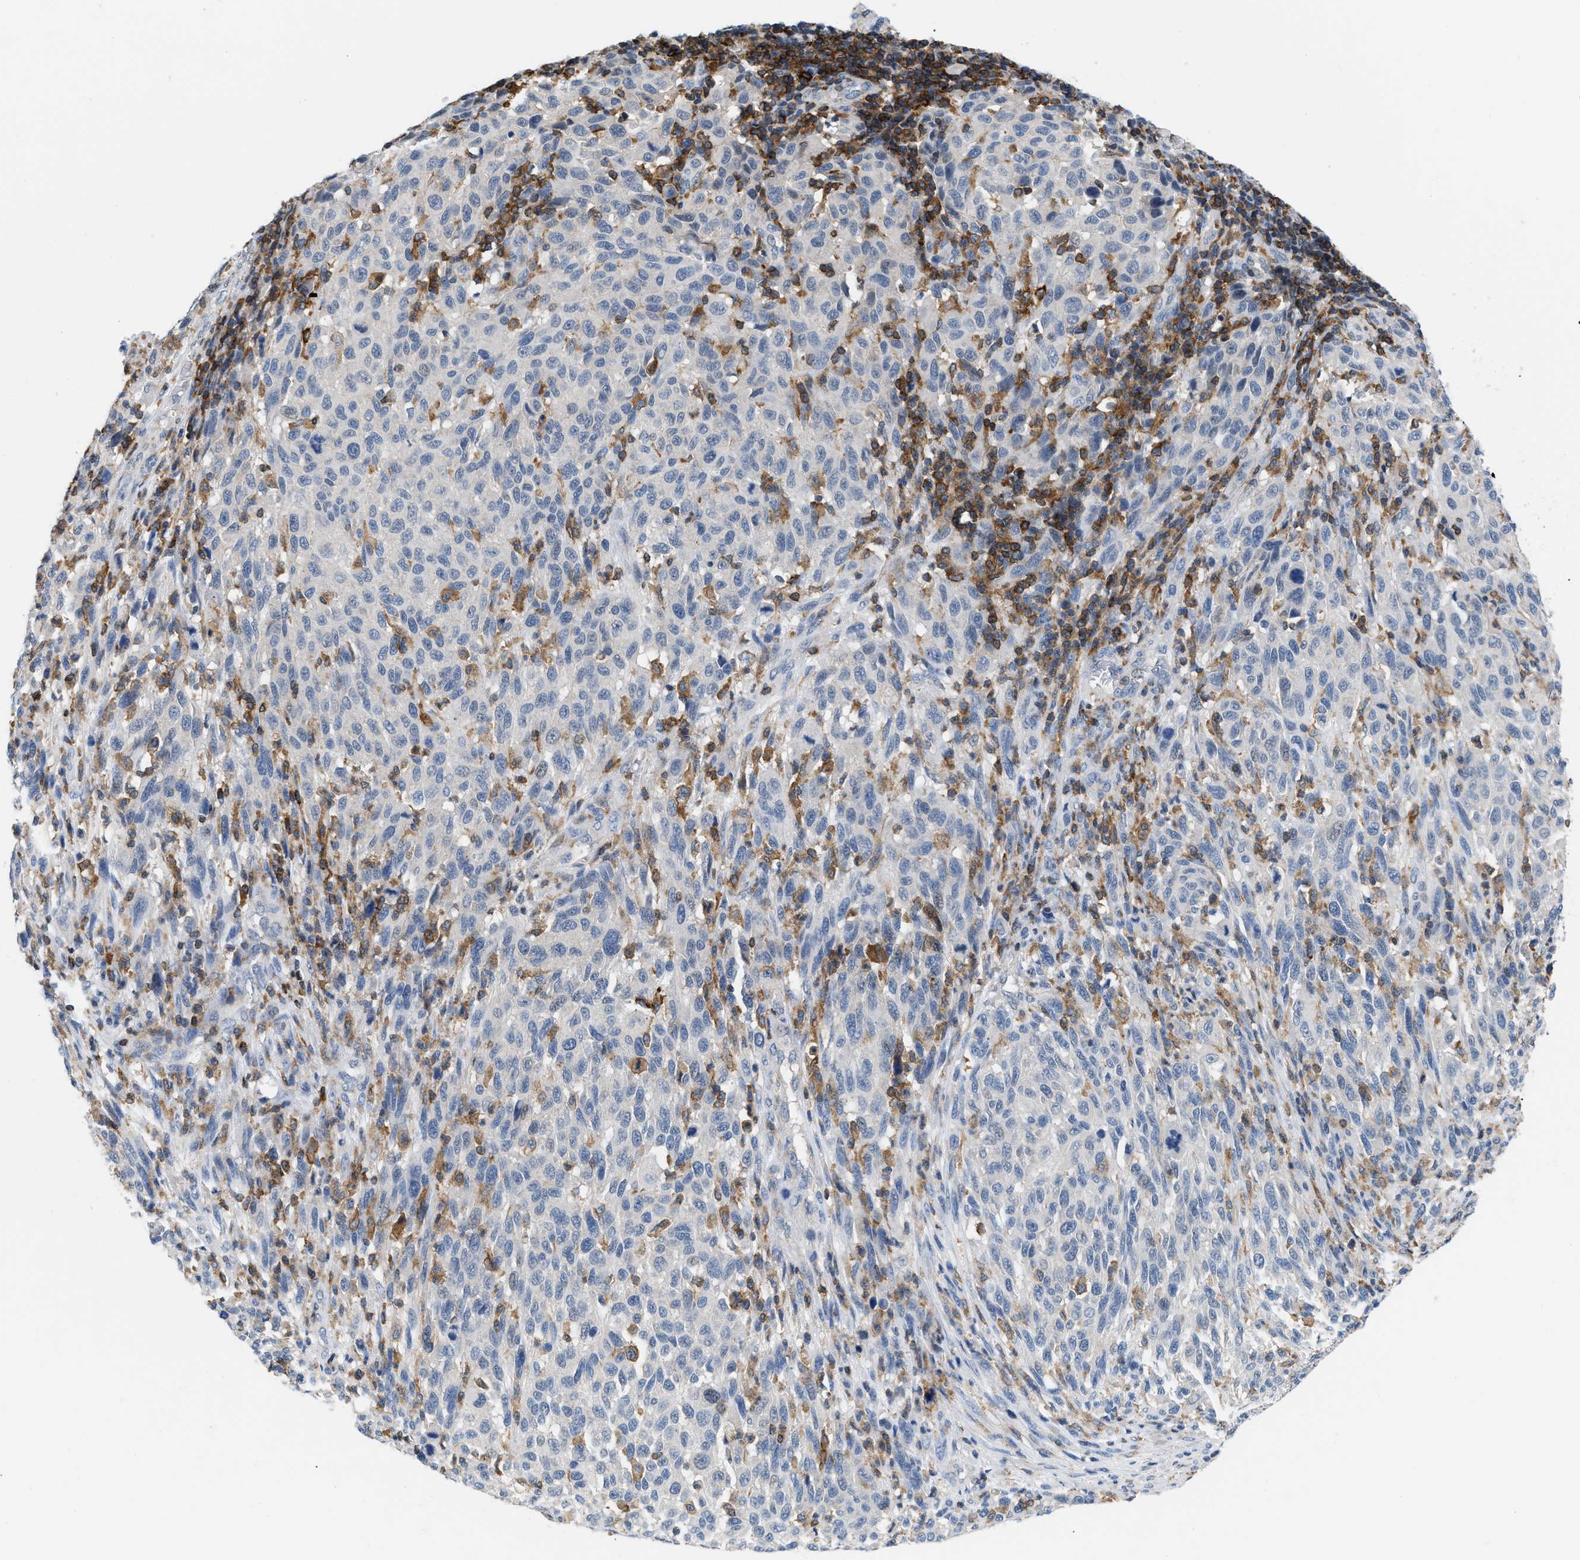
{"staining": {"intensity": "negative", "quantity": "none", "location": "none"}, "tissue": "melanoma", "cell_type": "Tumor cells", "image_type": "cancer", "snomed": [{"axis": "morphology", "description": "Malignant melanoma, Metastatic site"}, {"axis": "topography", "description": "Lymph node"}], "caption": "DAB (3,3'-diaminobenzidine) immunohistochemical staining of malignant melanoma (metastatic site) demonstrates no significant expression in tumor cells. The staining was performed using DAB to visualize the protein expression in brown, while the nuclei were stained in blue with hematoxylin (Magnification: 20x).", "gene": "INPP5D", "patient": {"sex": "male", "age": 61}}